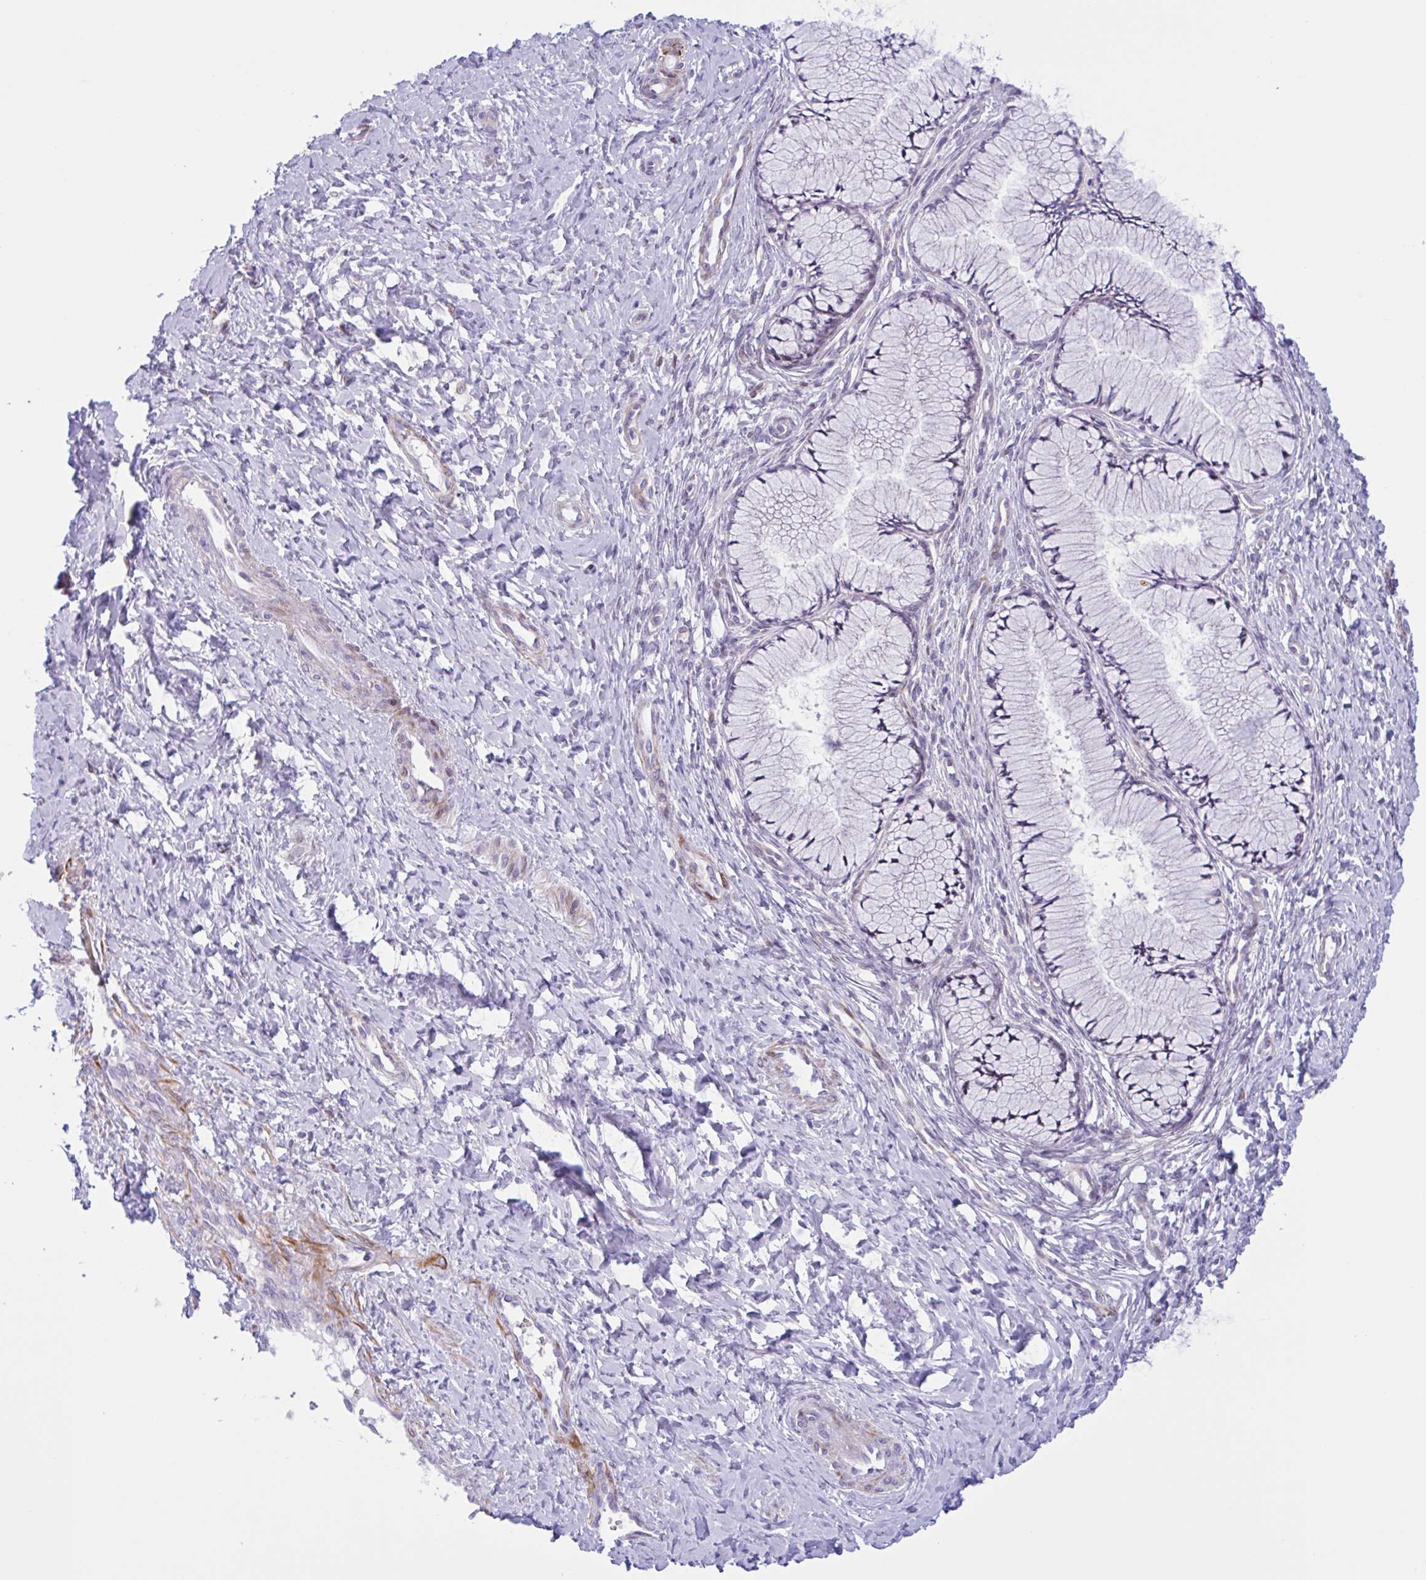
{"staining": {"intensity": "negative", "quantity": "none", "location": "none"}, "tissue": "cervix", "cell_type": "Glandular cells", "image_type": "normal", "snomed": [{"axis": "morphology", "description": "Normal tissue, NOS"}, {"axis": "topography", "description": "Cervix"}], "caption": "Glandular cells are negative for brown protein staining in benign cervix. The staining is performed using DAB (3,3'-diaminobenzidine) brown chromogen with nuclei counter-stained in using hematoxylin.", "gene": "AHCYL2", "patient": {"sex": "female", "age": 37}}